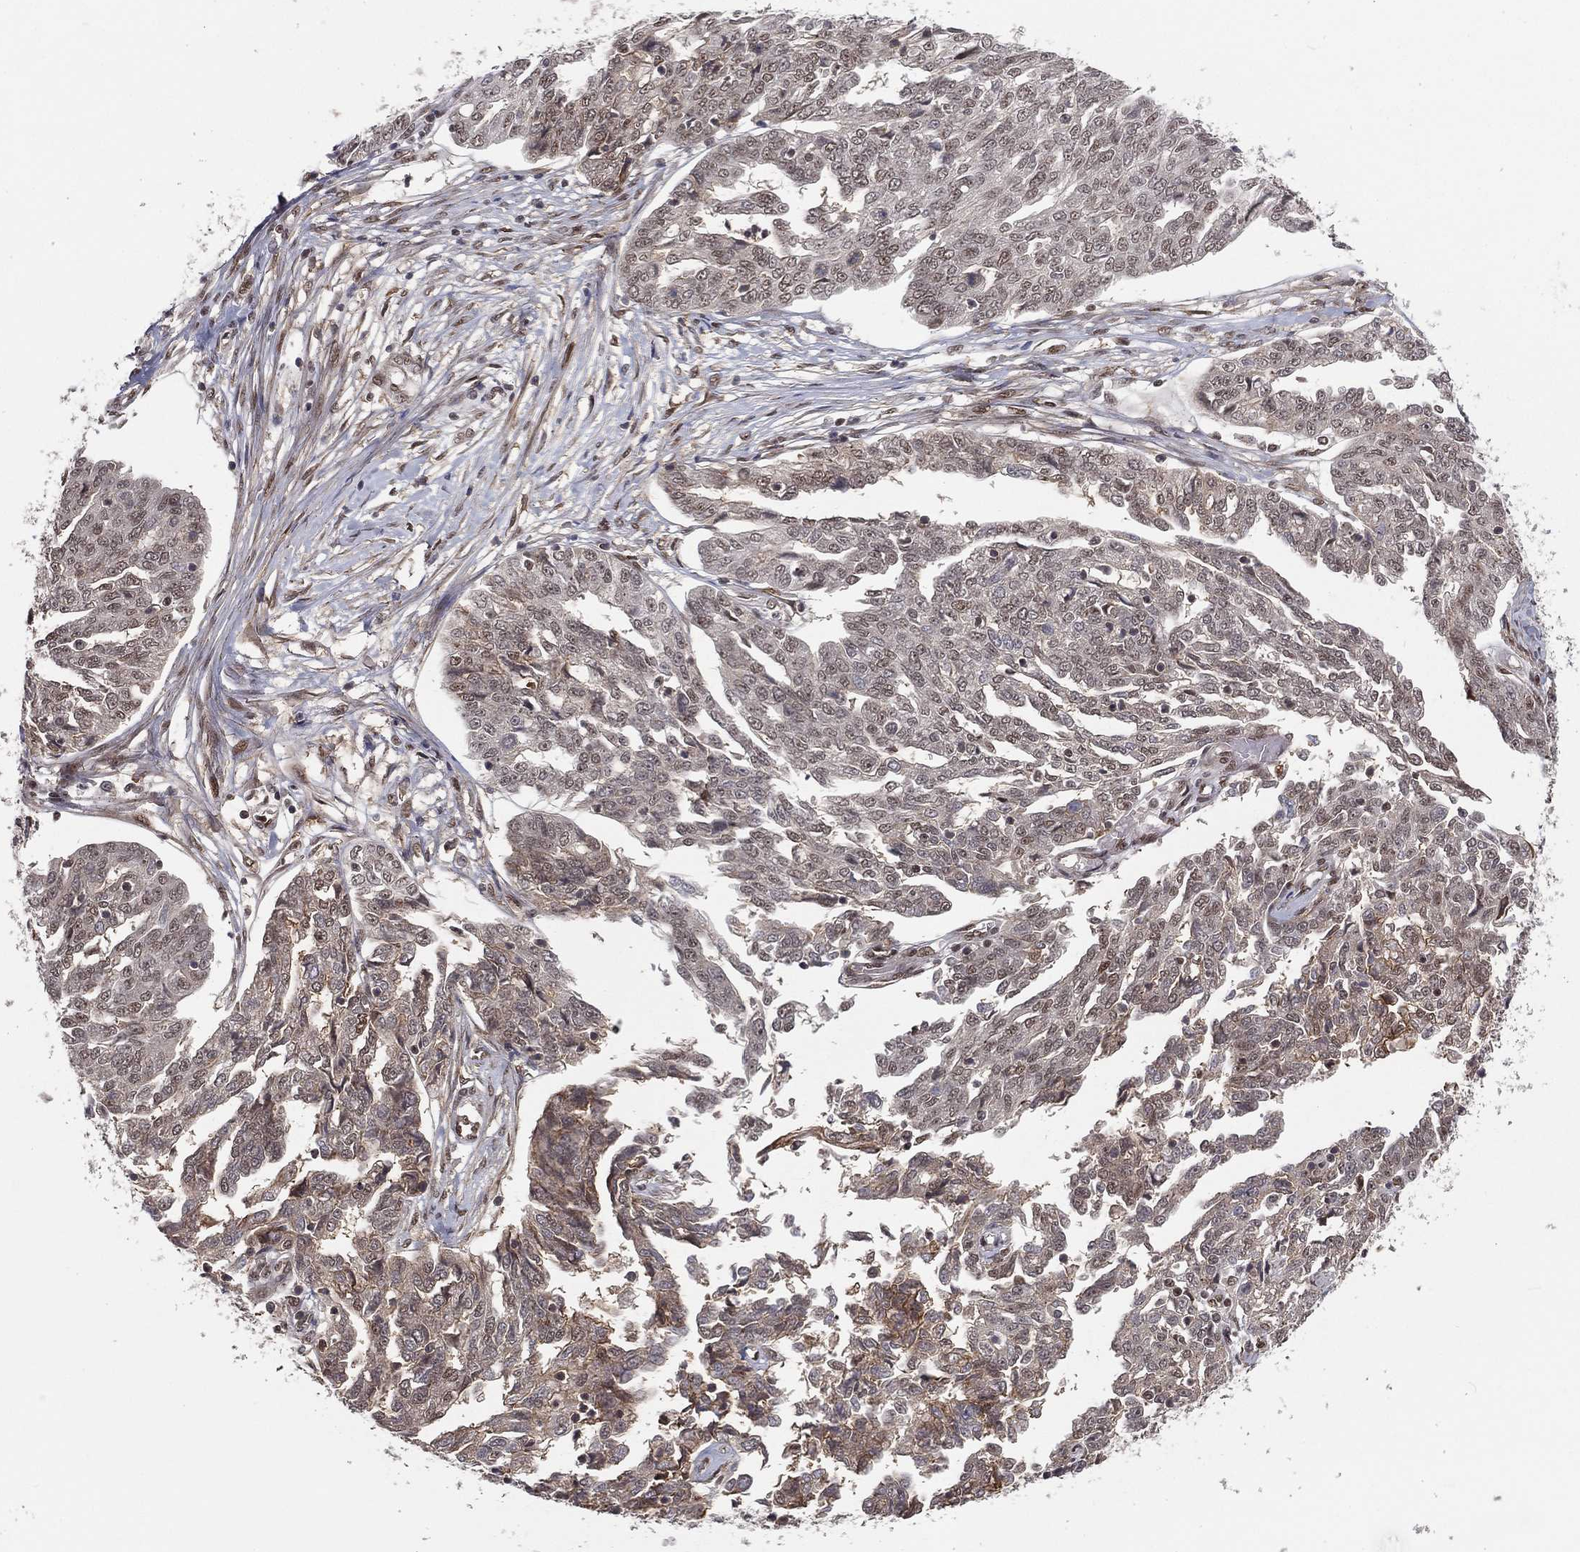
{"staining": {"intensity": "moderate", "quantity": "25%-75%", "location": "nuclear"}, "tissue": "ovarian cancer", "cell_type": "Tumor cells", "image_type": "cancer", "snomed": [{"axis": "morphology", "description": "Cystadenocarcinoma, serous, NOS"}, {"axis": "topography", "description": "Ovary"}], "caption": "Immunohistochemical staining of human ovarian cancer exhibits moderate nuclear protein staining in approximately 25%-75% of tumor cells.", "gene": "GPALPP1", "patient": {"sex": "female", "age": 67}}